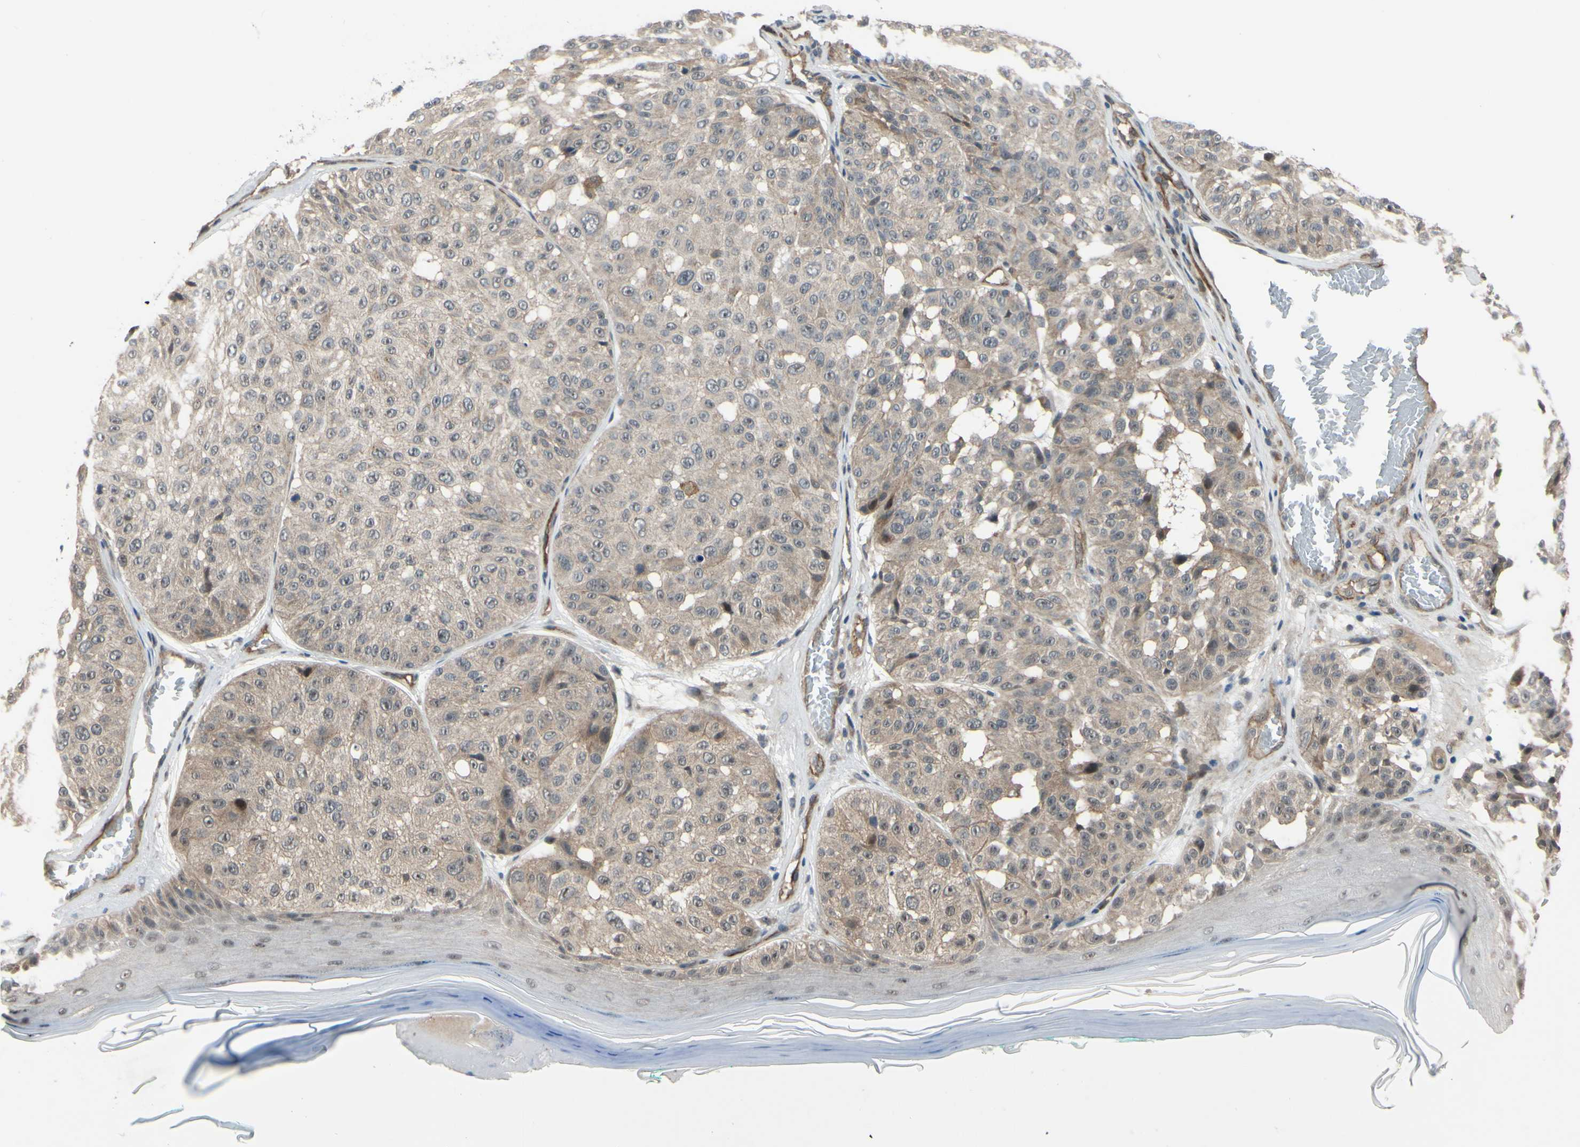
{"staining": {"intensity": "moderate", "quantity": "25%-75%", "location": "cytoplasmic/membranous"}, "tissue": "melanoma", "cell_type": "Tumor cells", "image_type": "cancer", "snomed": [{"axis": "morphology", "description": "Malignant melanoma, NOS"}, {"axis": "topography", "description": "Skin"}], "caption": "Malignant melanoma stained with a brown dye exhibits moderate cytoplasmic/membranous positive positivity in about 25%-75% of tumor cells.", "gene": "COMMD9", "patient": {"sex": "female", "age": 46}}